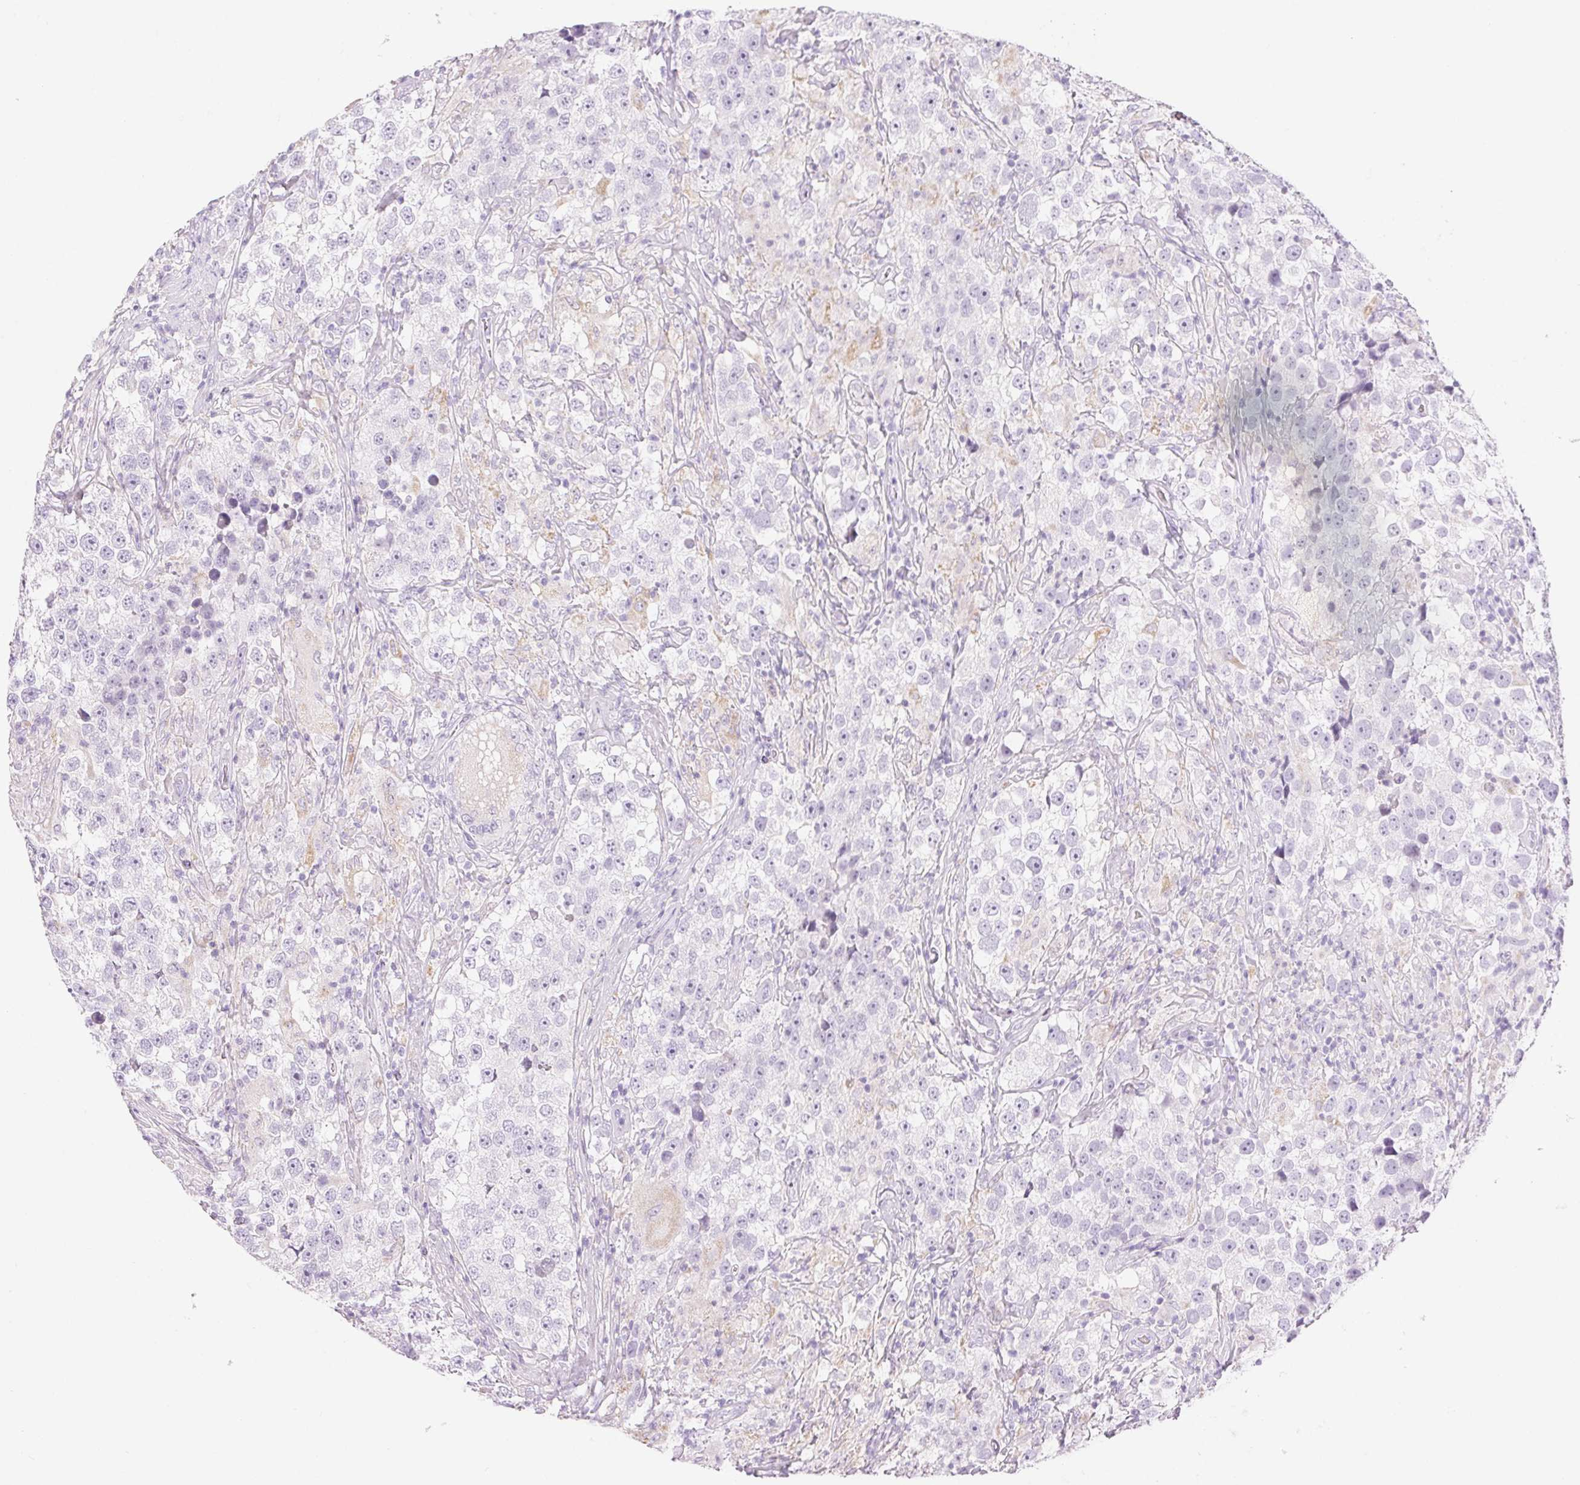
{"staining": {"intensity": "negative", "quantity": "none", "location": "none"}, "tissue": "testis cancer", "cell_type": "Tumor cells", "image_type": "cancer", "snomed": [{"axis": "morphology", "description": "Seminoma, NOS"}, {"axis": "topography", "description": "Testis"}], "caption": "High power microscopy photomicrograph of an IHC micrograph of seminoma (testis), revealing no significant staining in tumor cells.", "gene": "CTRL", "patient": {"sex": "male", "age": 46}}